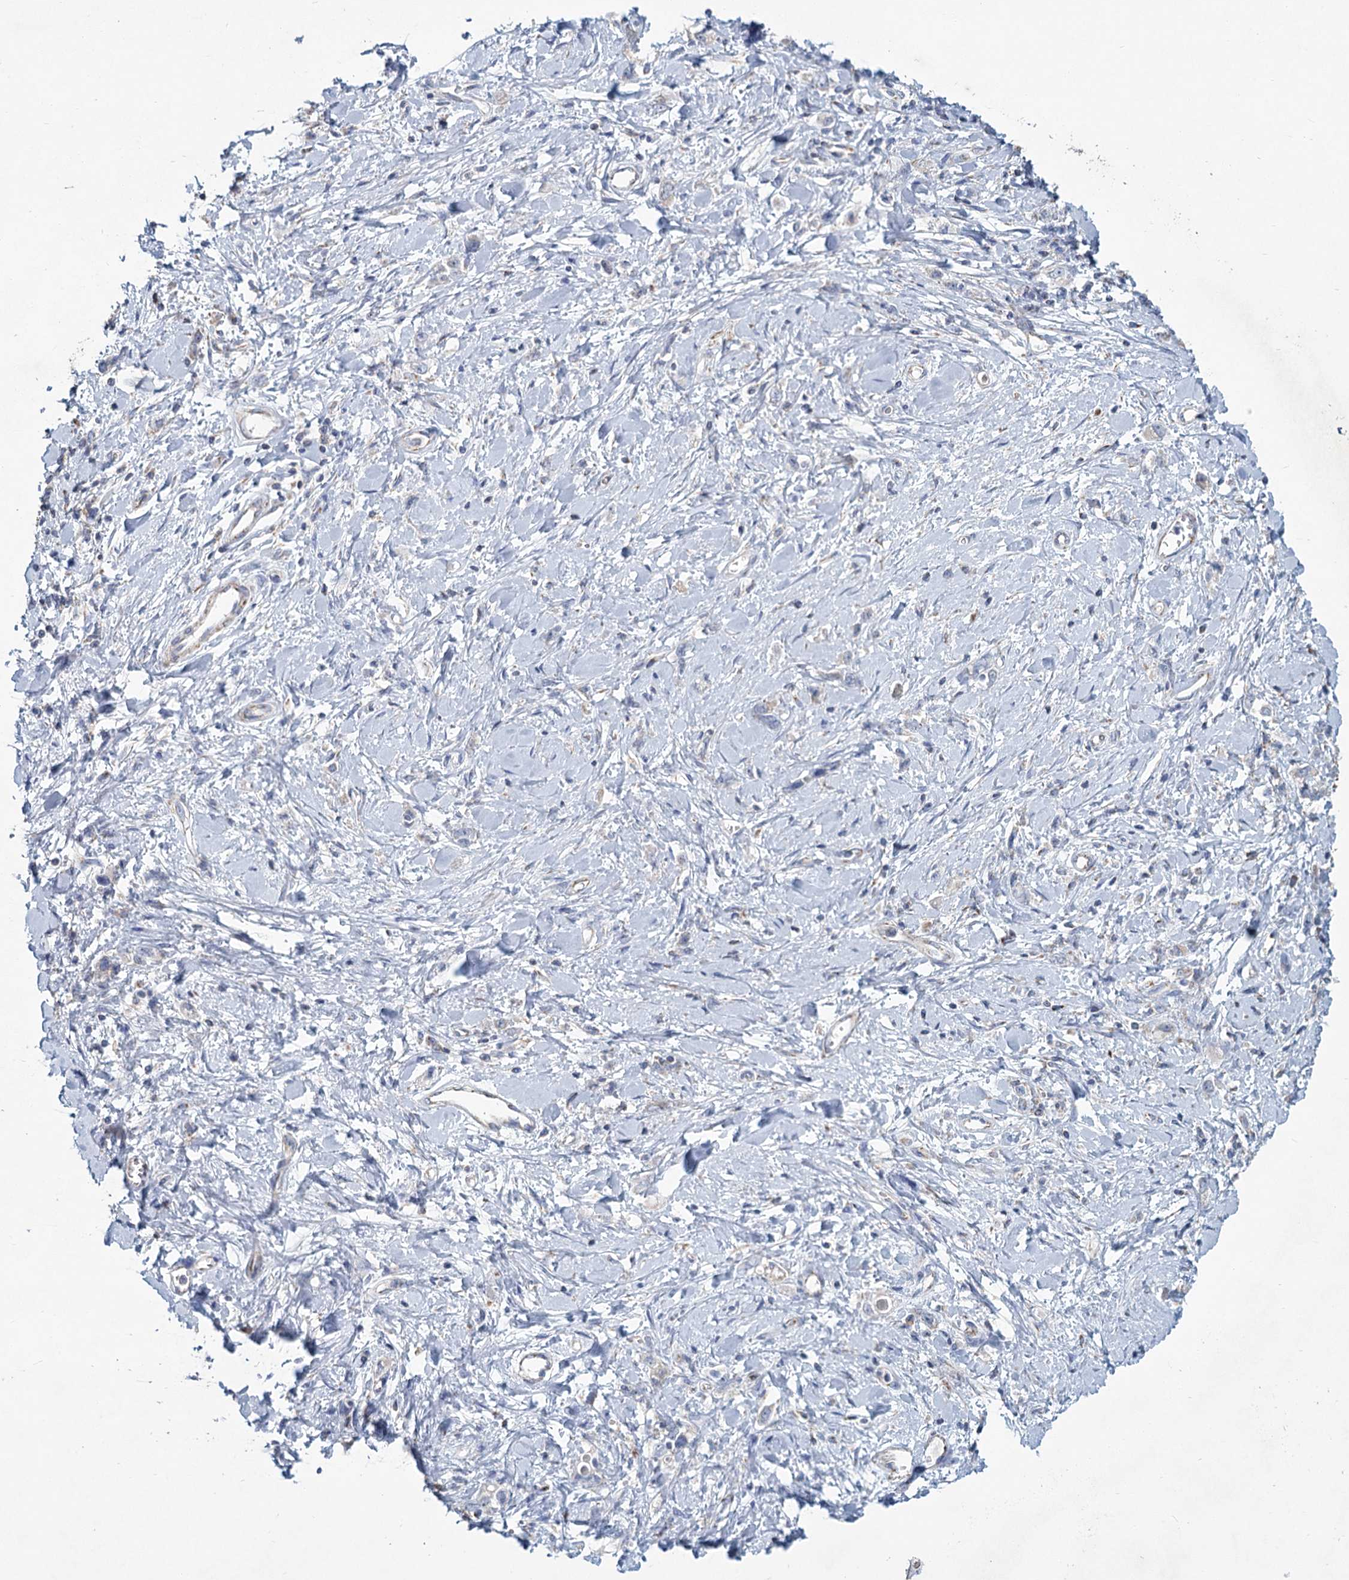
{"staining": {"intensity": "negative", "quantity": "none", "location": "none"}, "tissue": "stomach cancer", "cell_type": "Tumor cells", "image_type": "cancer", "snomed": [{"axis": "morphology", "description": "Adenocarcinoma, NOS"}, {"axis": "topography", "description": "Stomach"}], "caption": "Histopathology image shows no protein expression in tumor cells of stomach cancer tissue.", "gene": "NDUFC2", "patient": {"sex": "female", "age": 76}}